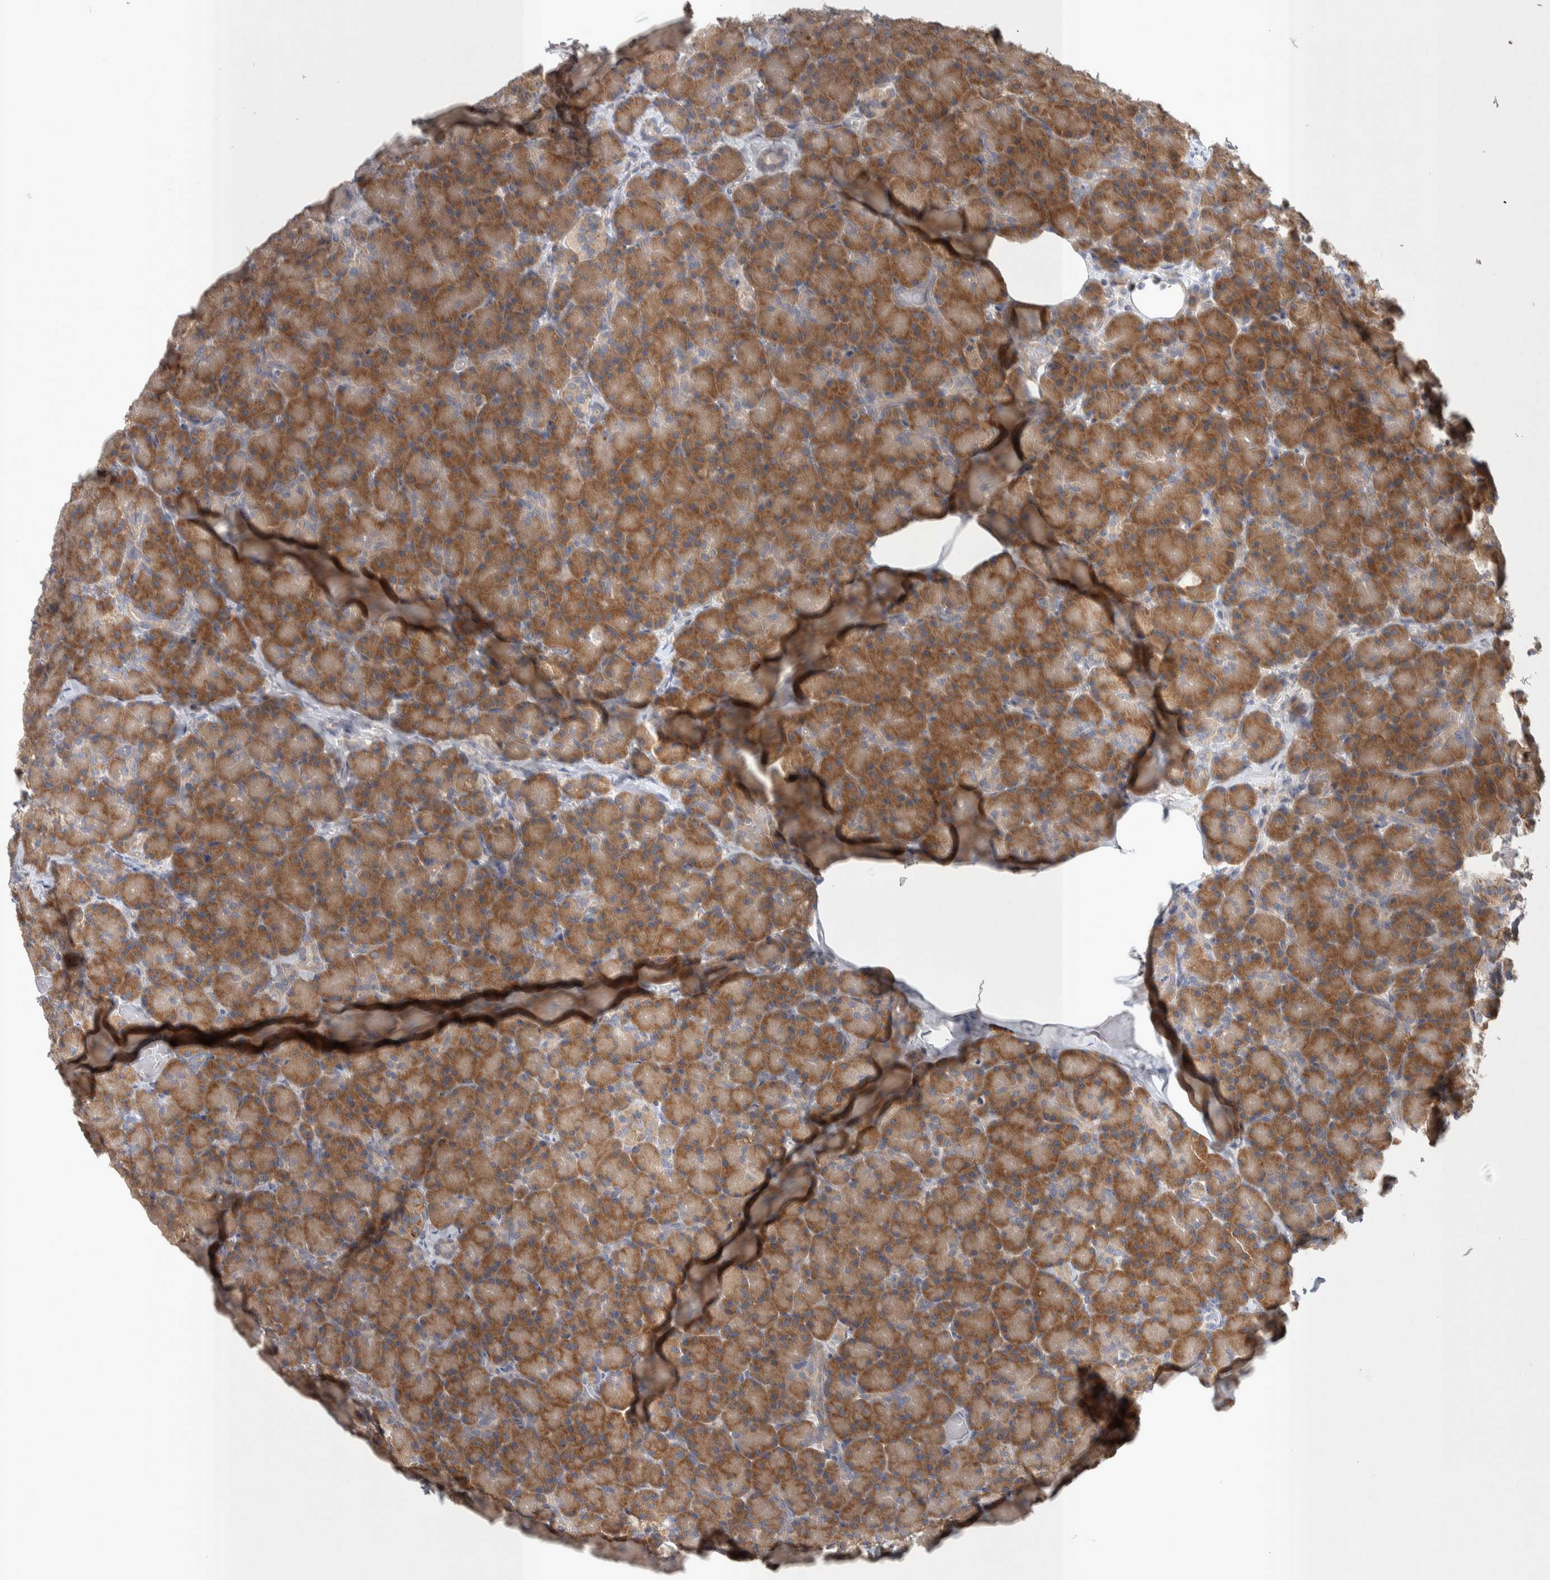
{"staining": {"intensity": "moderate", "quantity": ">75%", "location": "cytoplasmic/membranous"}, "tissue": "pancreas", "cell_type": "Exocrine glandular cells", "image_type": "normal", "snomed": [{"axis": "morphology", "description": "Normal tissue, NOS"}, {"axis": "topography", "description": "Pancreas"}], "caption": "A medium amount of moderate cytoplasmic/membranous positivity is present in approximately >75% of exocrine glandular cells in normal pancreas. Immunohistochemistry stains the protein of interest in brown and the nuclei are stained blue.", "gene": "SRP68", "patient": {"sex": "female", "age": 43}}